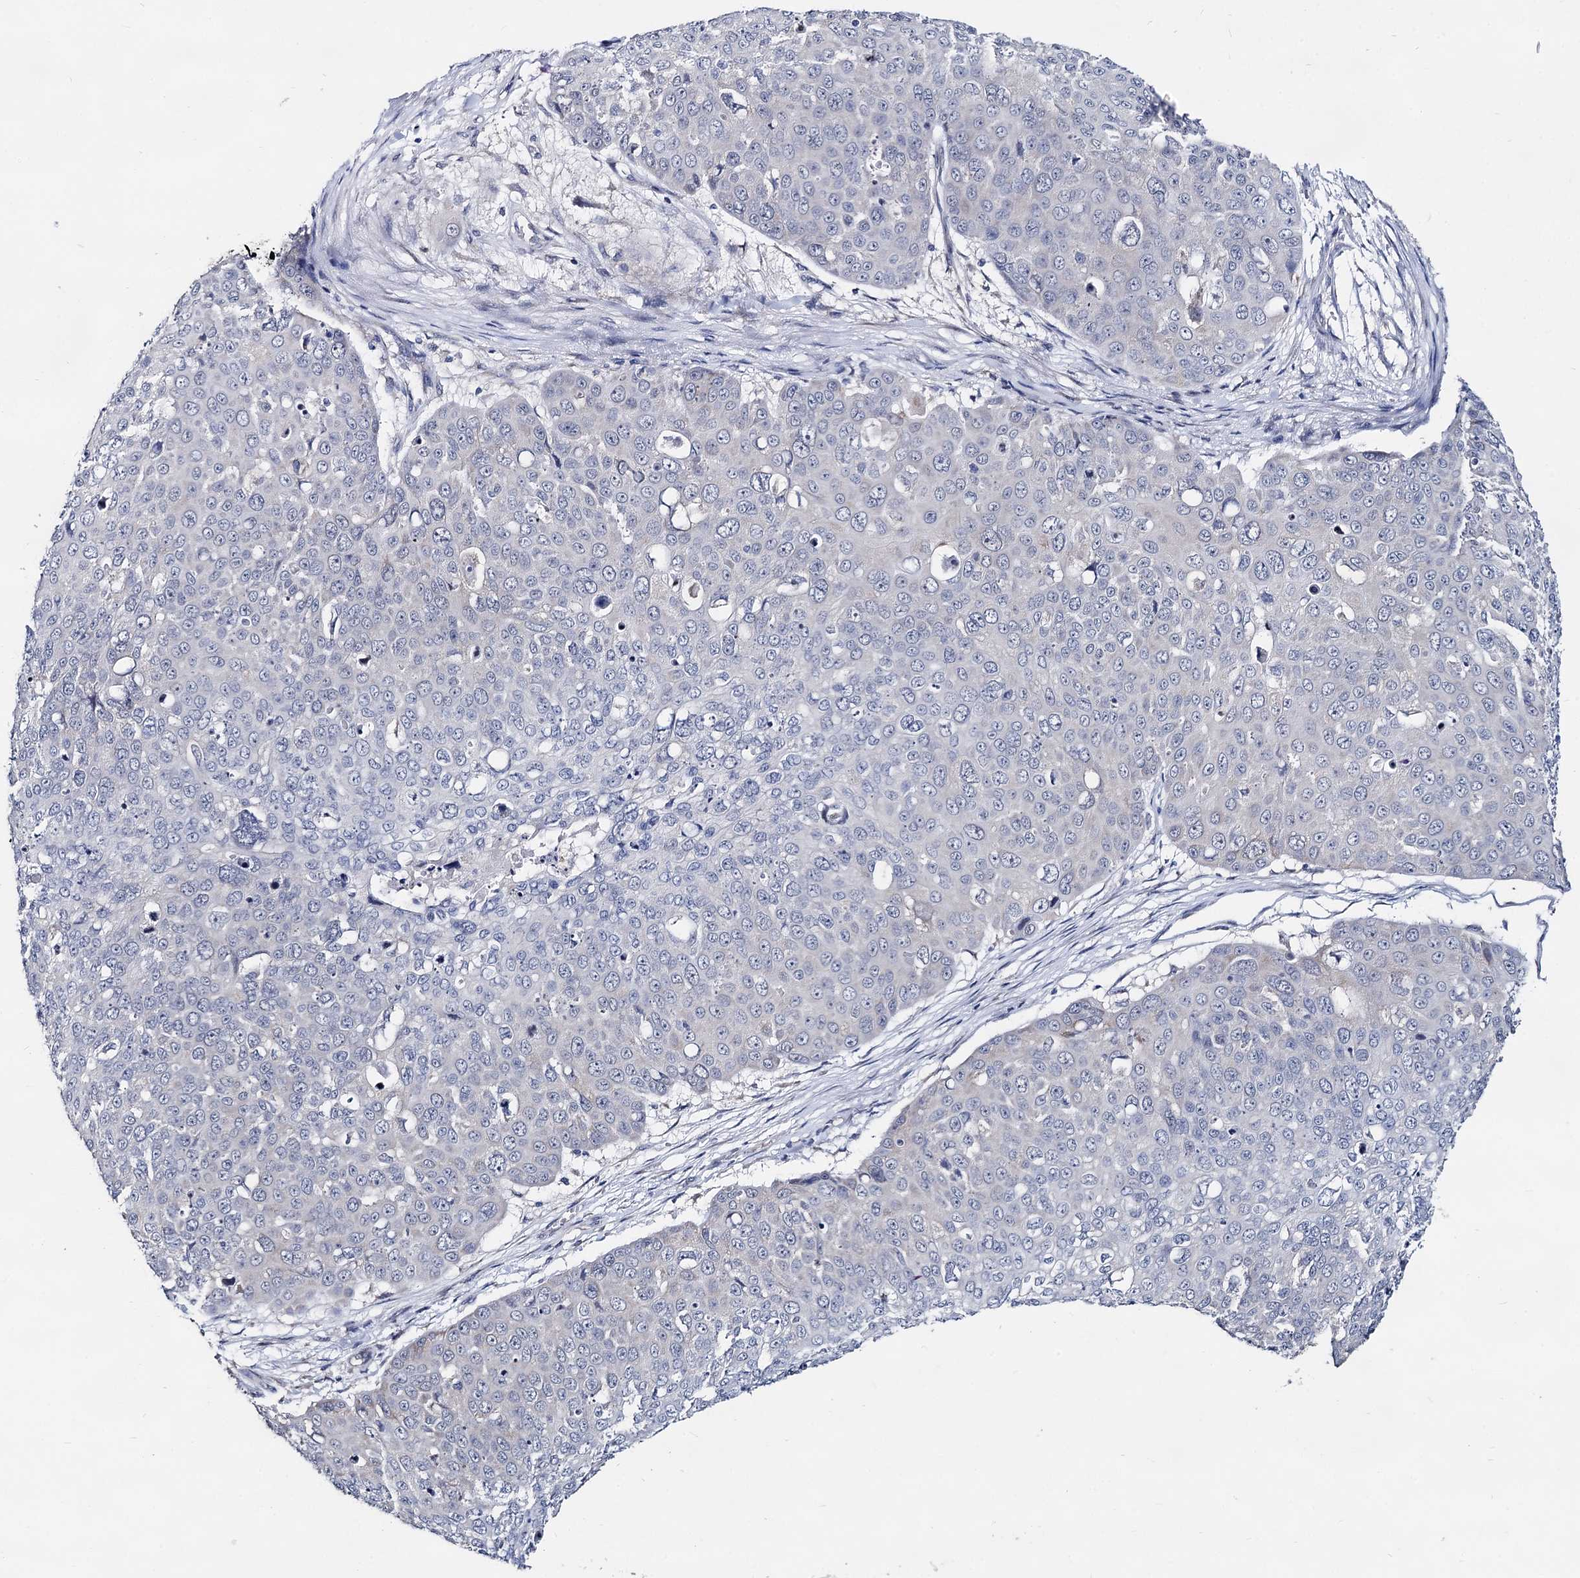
{"staining": {"intensity": "negative", "quantity": "none", "location": "none"}, "tissue": "skin cancer", "cell_type": "Tumor cells", "image_type": "cancer", "snomed": [{"axis": "morphology", "description": "Squamous cell carcinoma, NOS"}, {"axis": "topography", "description": "Skin"}], "caption": "This is an immunohistochemistry micrograph of skin squamous cell carcinoma. There is no staining in tumor cells.", "gene": "CAPRIN2", "patient": {"sex": "male", "age": 71}}